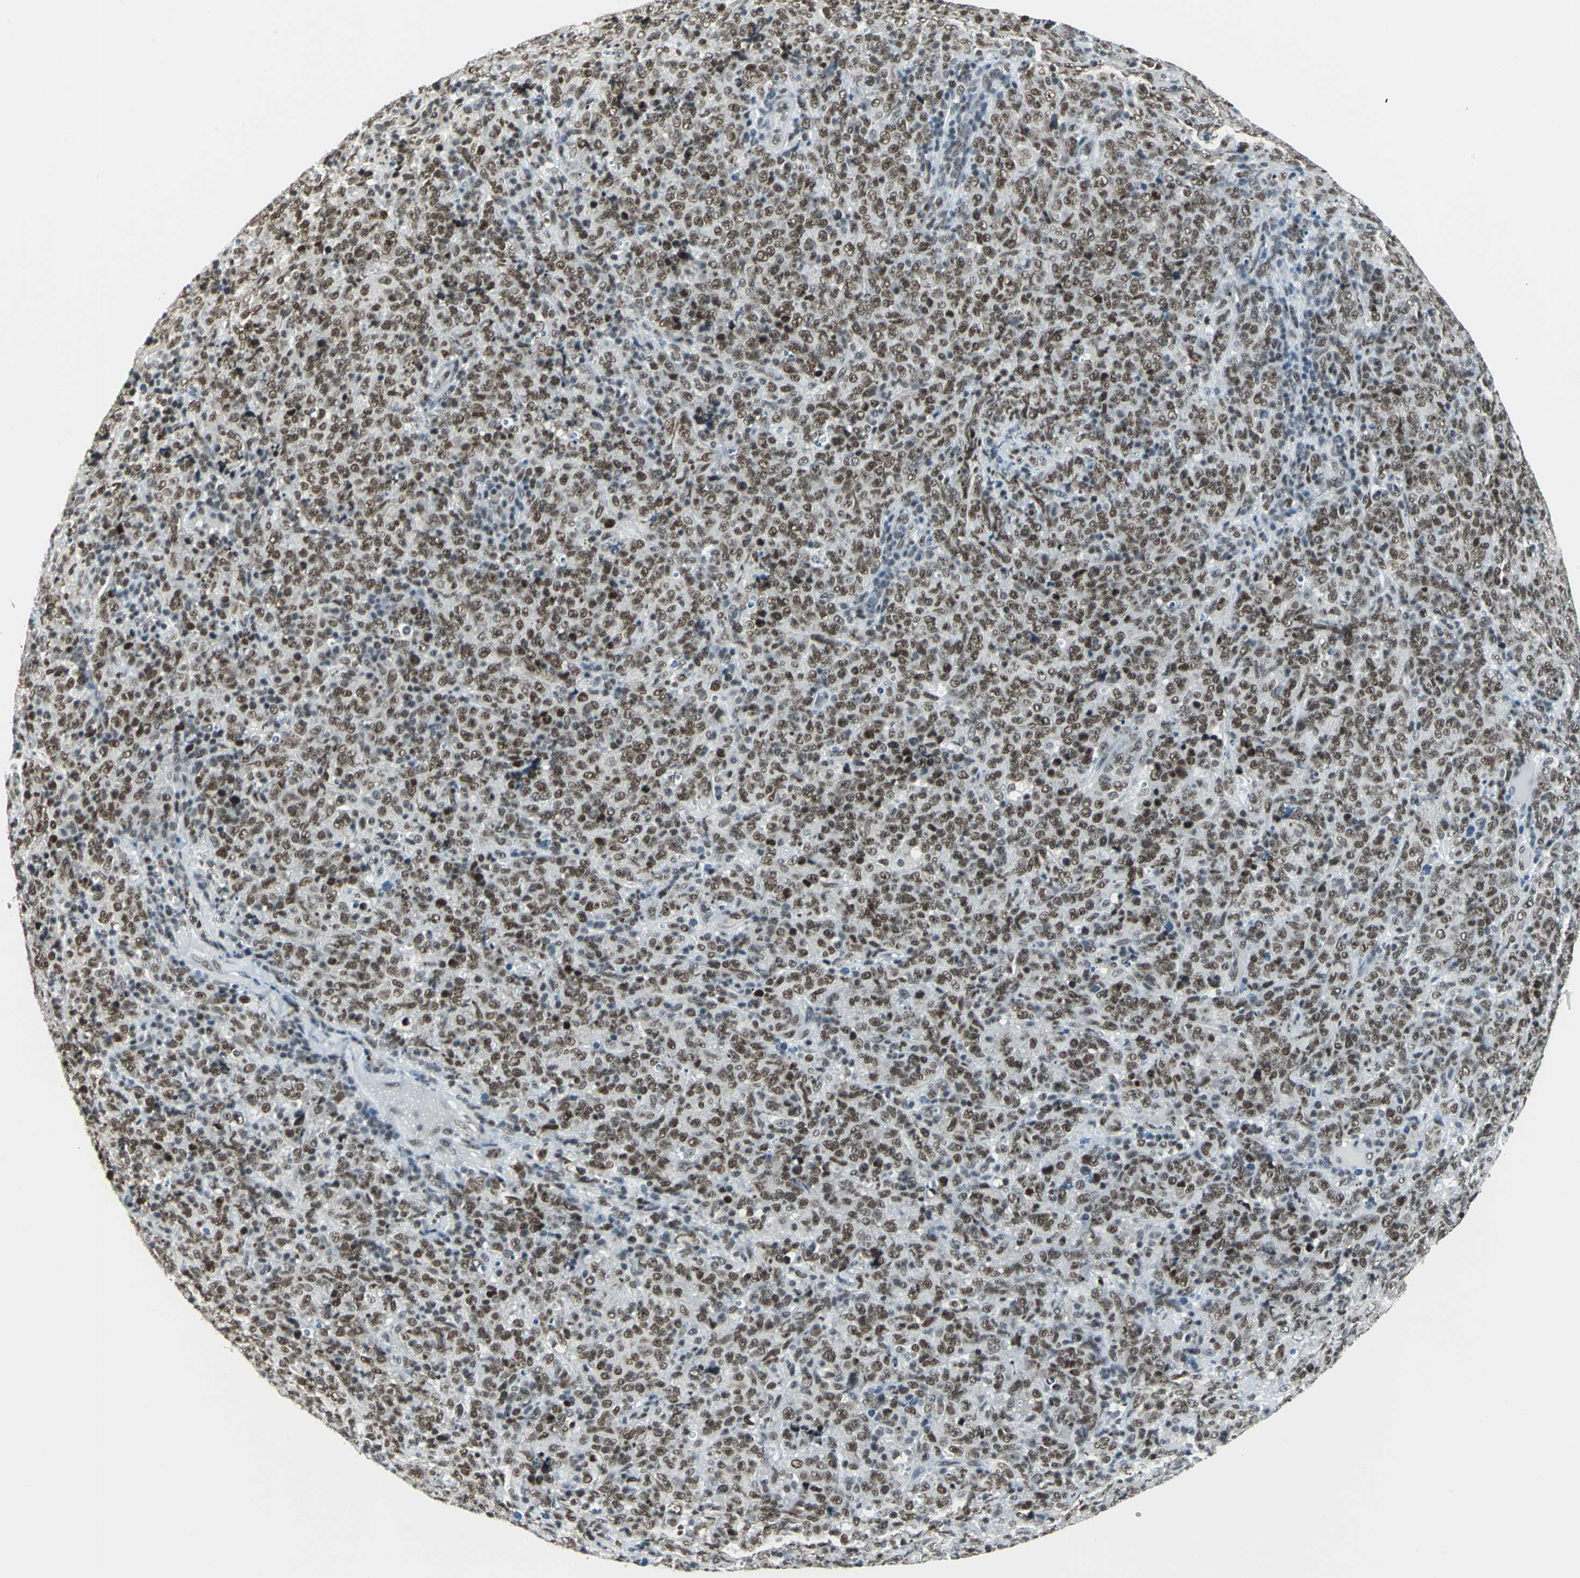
{"staining": {"intensity": "strong", "quantity": ">75%", "location": "nuclear"}, "tissue": "lymphoma", "cell_type": "Tumor cells", "image_type": "cancer", "snomed": [{"axis": "morphology", "description": "Malignant lymphoma, non-Hodgkin's type, High grade"}, {"axis": "topography", "description": "Tonsil"}], "caption": "Strong nuclear protein positivity is seen in about >75% of tumor cells in high-grade malignant lymphoma, non-Hodgkin's type. (DAB IHC with brightfield microscopy, high magnification).", "gene": "ADNP", "patient": {"sex": "female", "age": 36}}